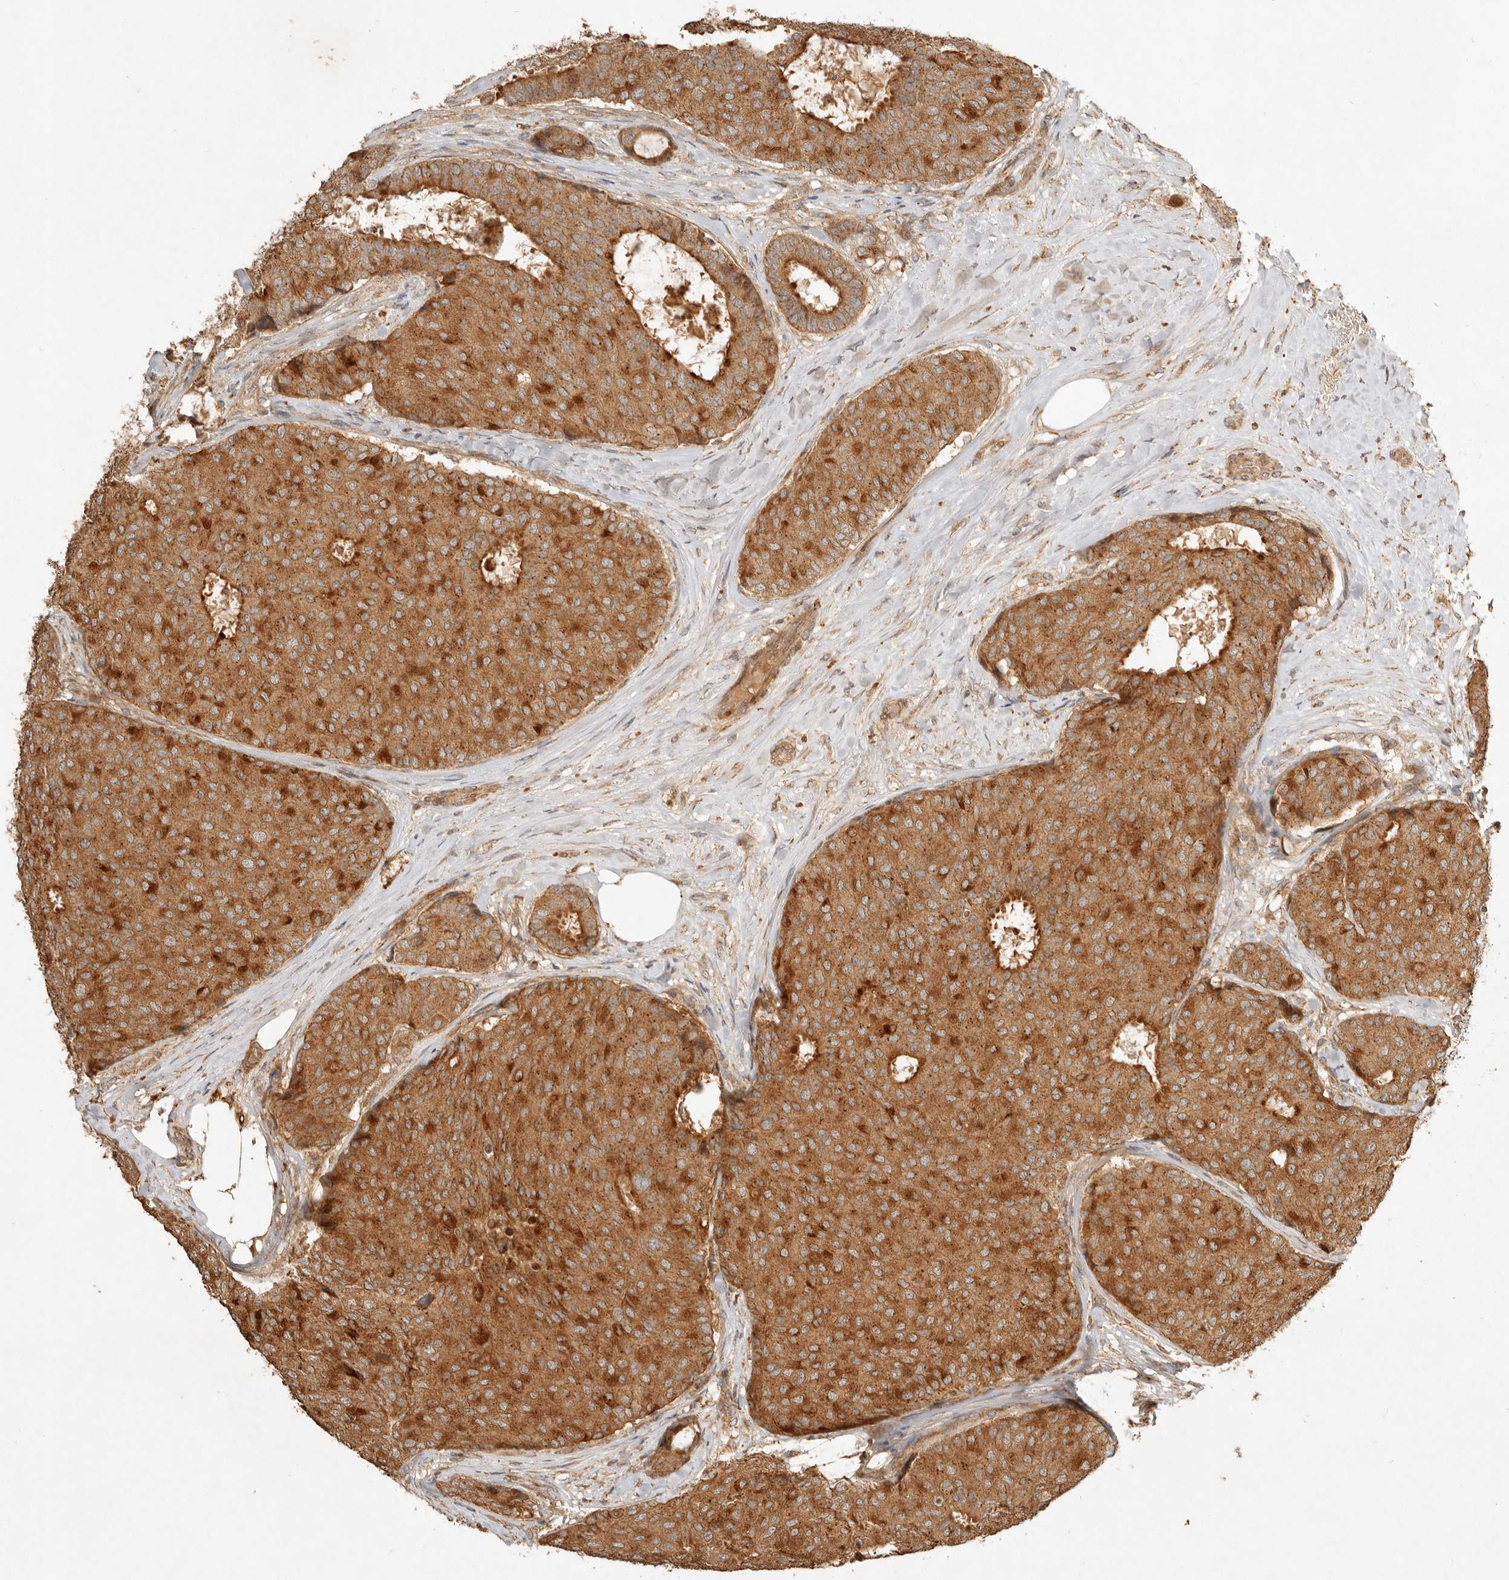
{"staining": {"intensity": "moderate", "quantity": ">75%", "location": "cytoplasmic/membranous"}, "tissue": "breast cancer", "cell_type": "Tumor cells", "image_type": "cancer", "snomed": [{"axis": "morphology", "description": "Duct carcinoma"}, {"axis": "topography", "description": "Breast"}], "caption": "Breast cancer stained with immunohistochemistry (IHC) displays moderate cytoplasmic/membranous staining in about >75% of tumor cells.", "gene": "CLEC4C", "patient": {"sex": "female", "age": 75}}